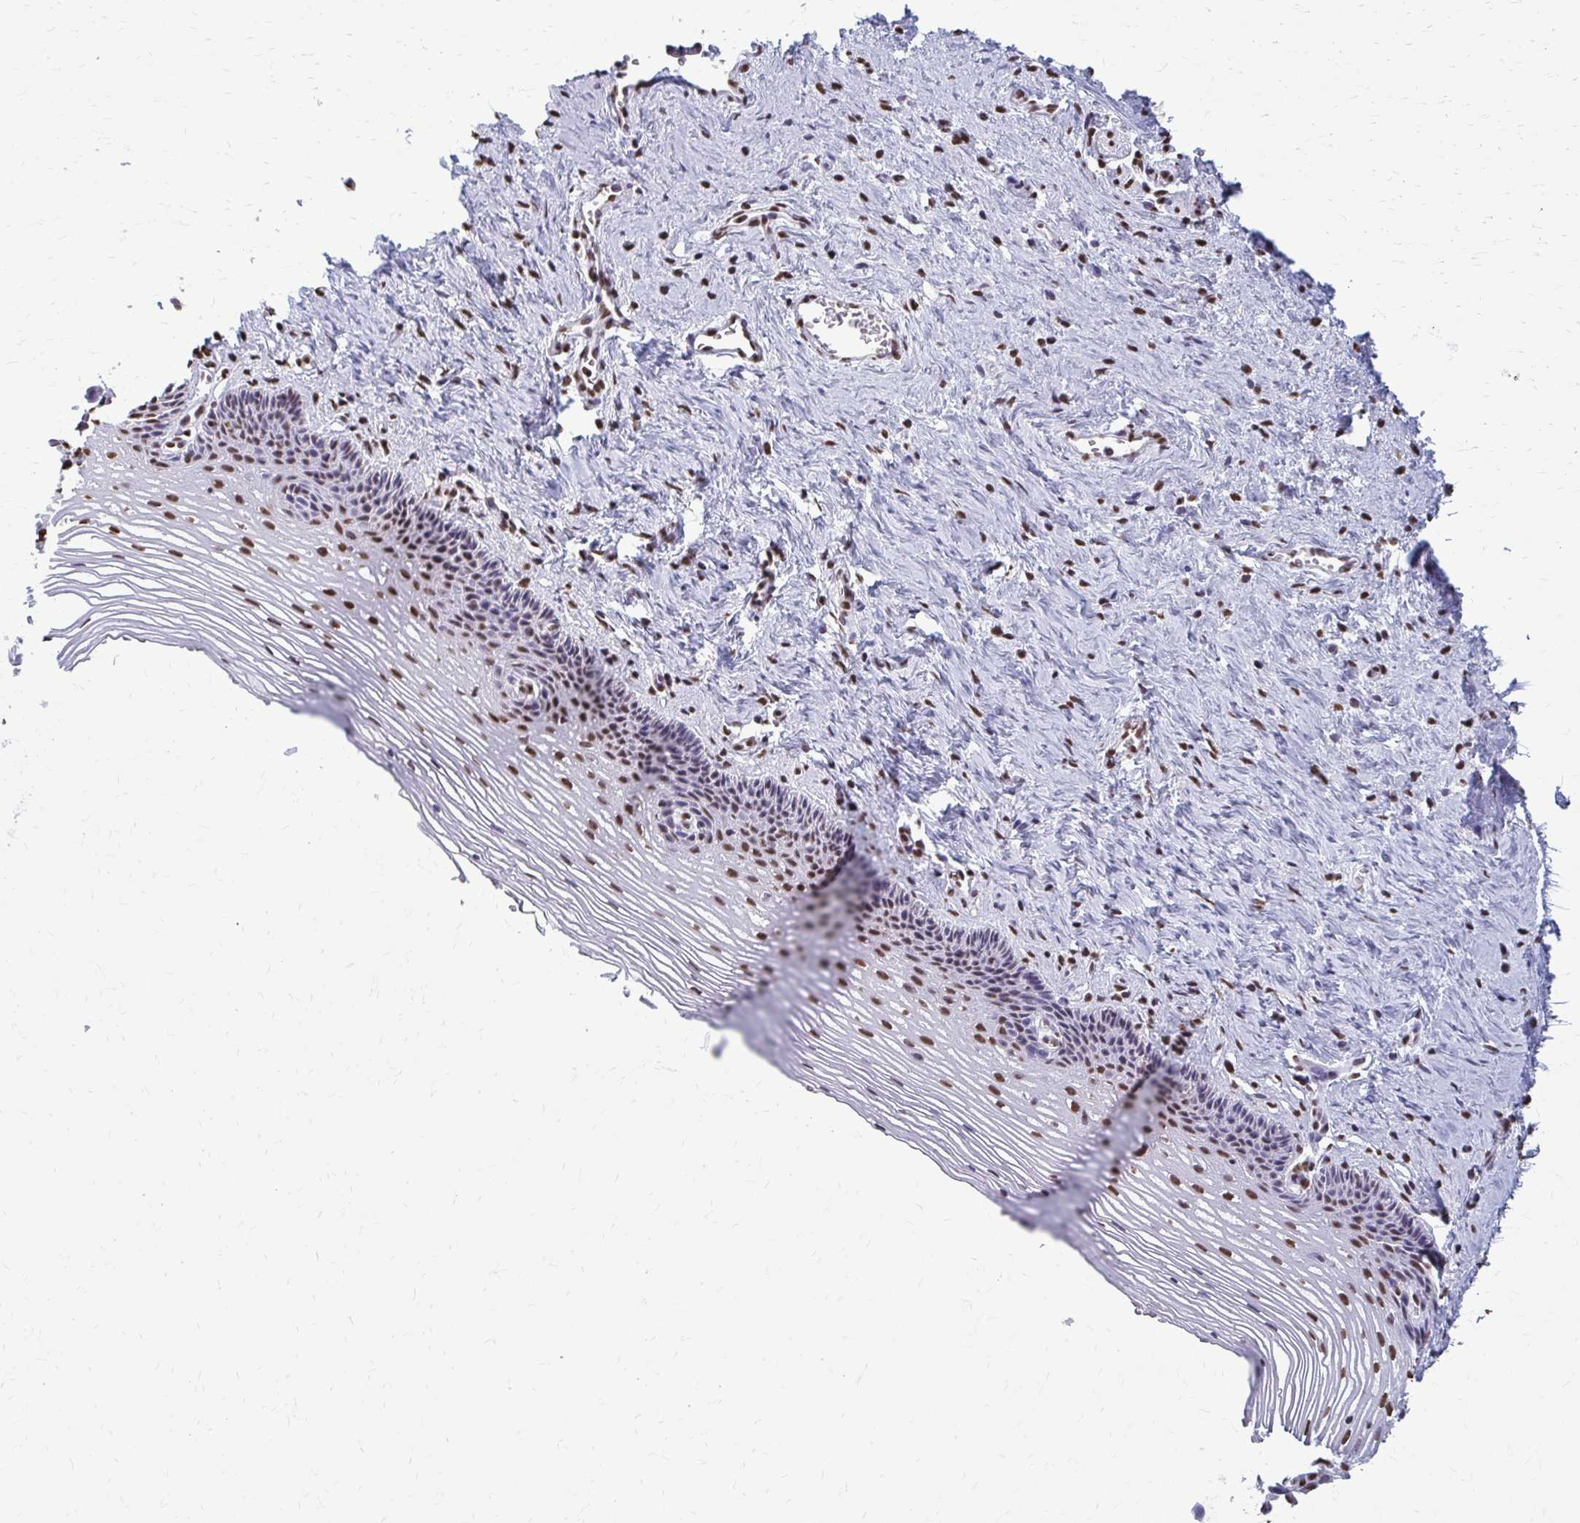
{"staining": {"intensity": "moderate", "quantity": "<25%", "location": "nuclear"}, "tissue": "vagina", "cell_type": "Squamous epithelial cells", "image_type": "normal", "snomed": [{"axis": "morphology", "description": "Normal tissue, NOS"}, {"axis": "topography", "description": "Vagina"}, {"axis": "topography", "description": "Cervix"}], "caption": "Protein staining of normal vagina exhibits moderate nuclear staining in approximately <25% of squamous epithelial cells.", "gene": "SNRPA", "patient": {"sex": "female", "age": 37}}